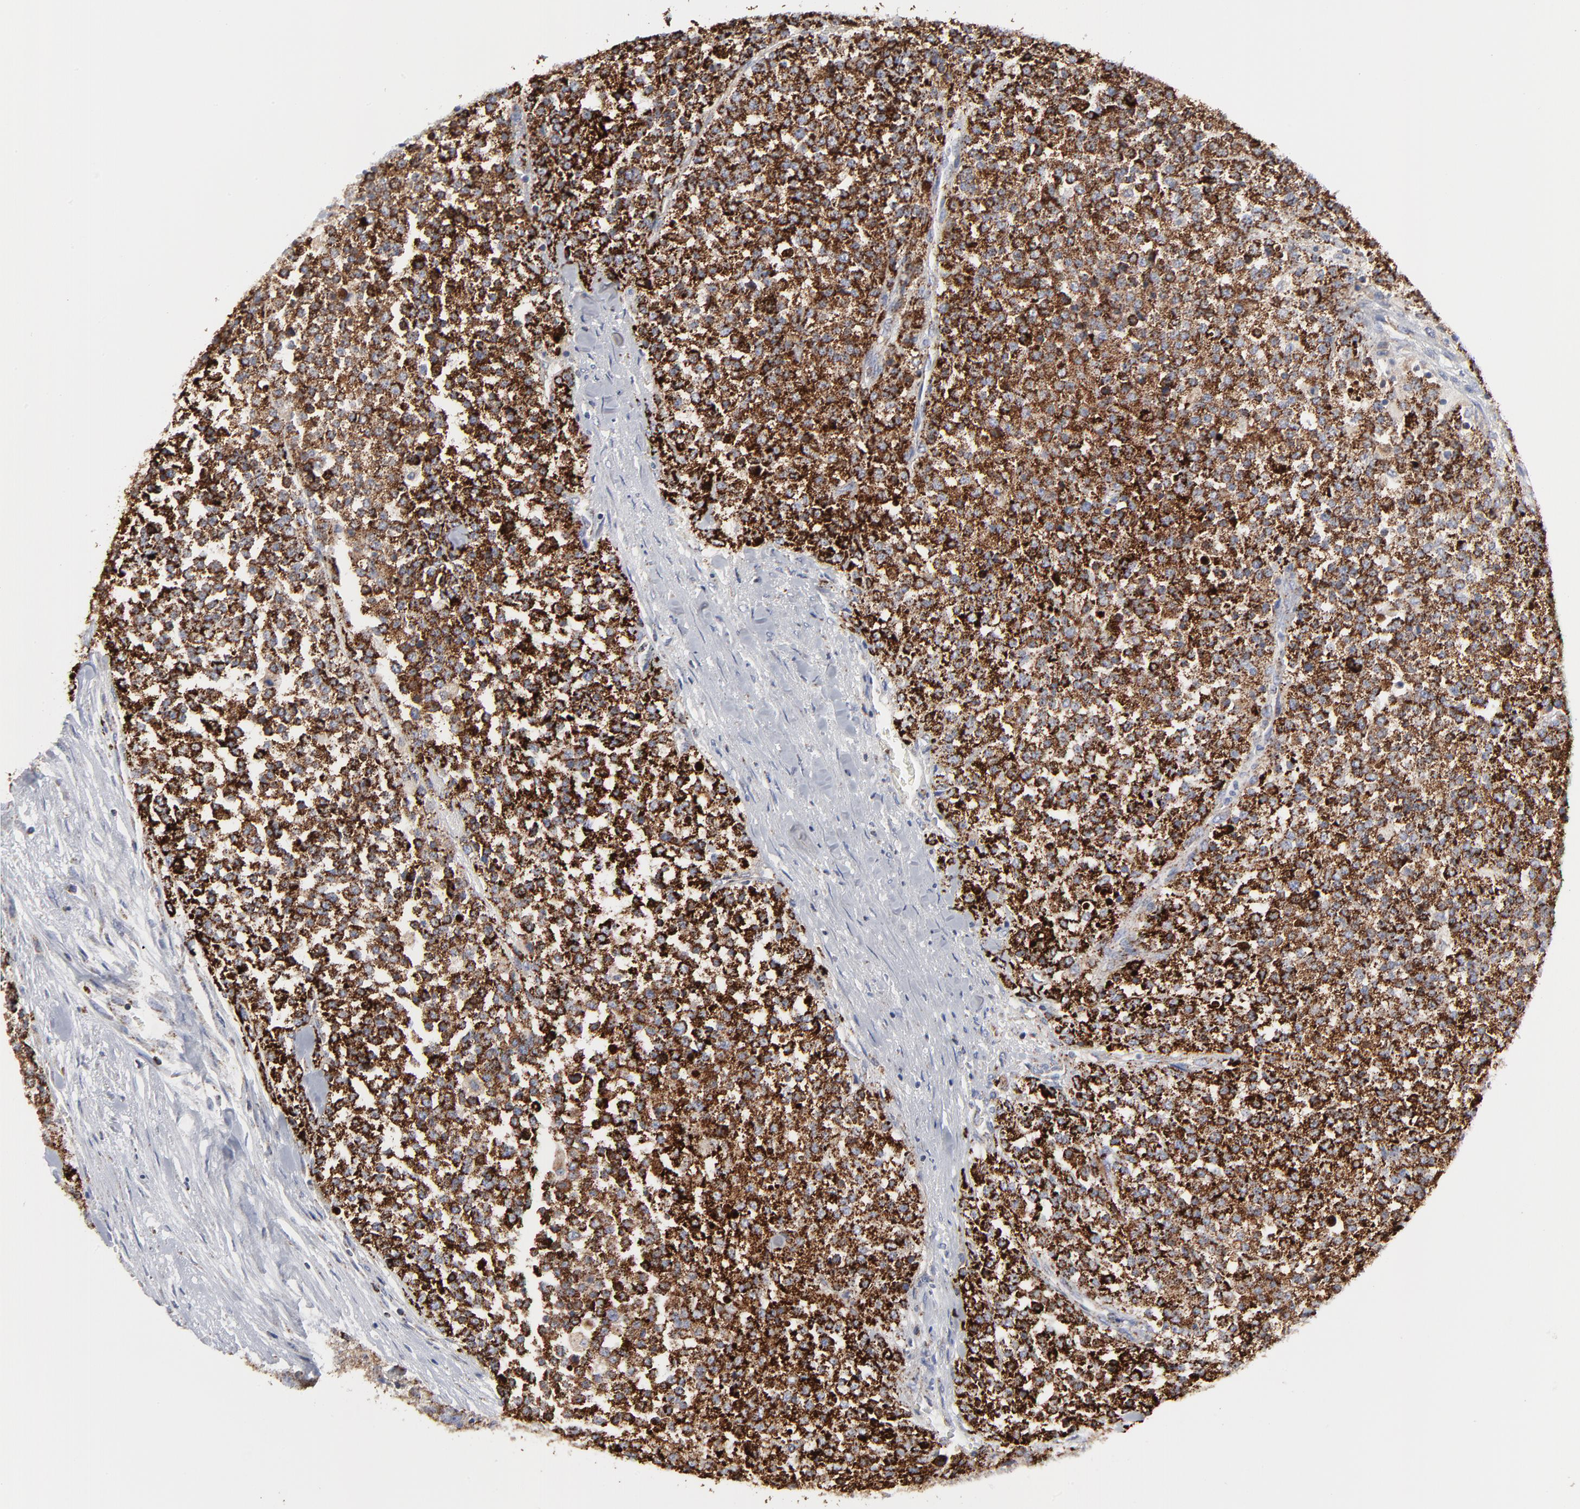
{"staining": {"intensity": "strong", "quantity": ">75%", "location": "cytoplasmic/membranous"}, "tissue": "testis cancer", "cell_type": "Tumor cells", "image_type": "cancer", "snomed": [{"axis": "morphology", "description": "Seminoma, NOS"}, {"axis": "topography", "description": "Testis"}], "caption": "The image demonstrates a brown stain indicating the presence of a protein in the cytoplasmic/membranous of tumor cells in testis cancer.", "gene": "TXNRD2", "patient": {"sex": "male", "age": 59}}